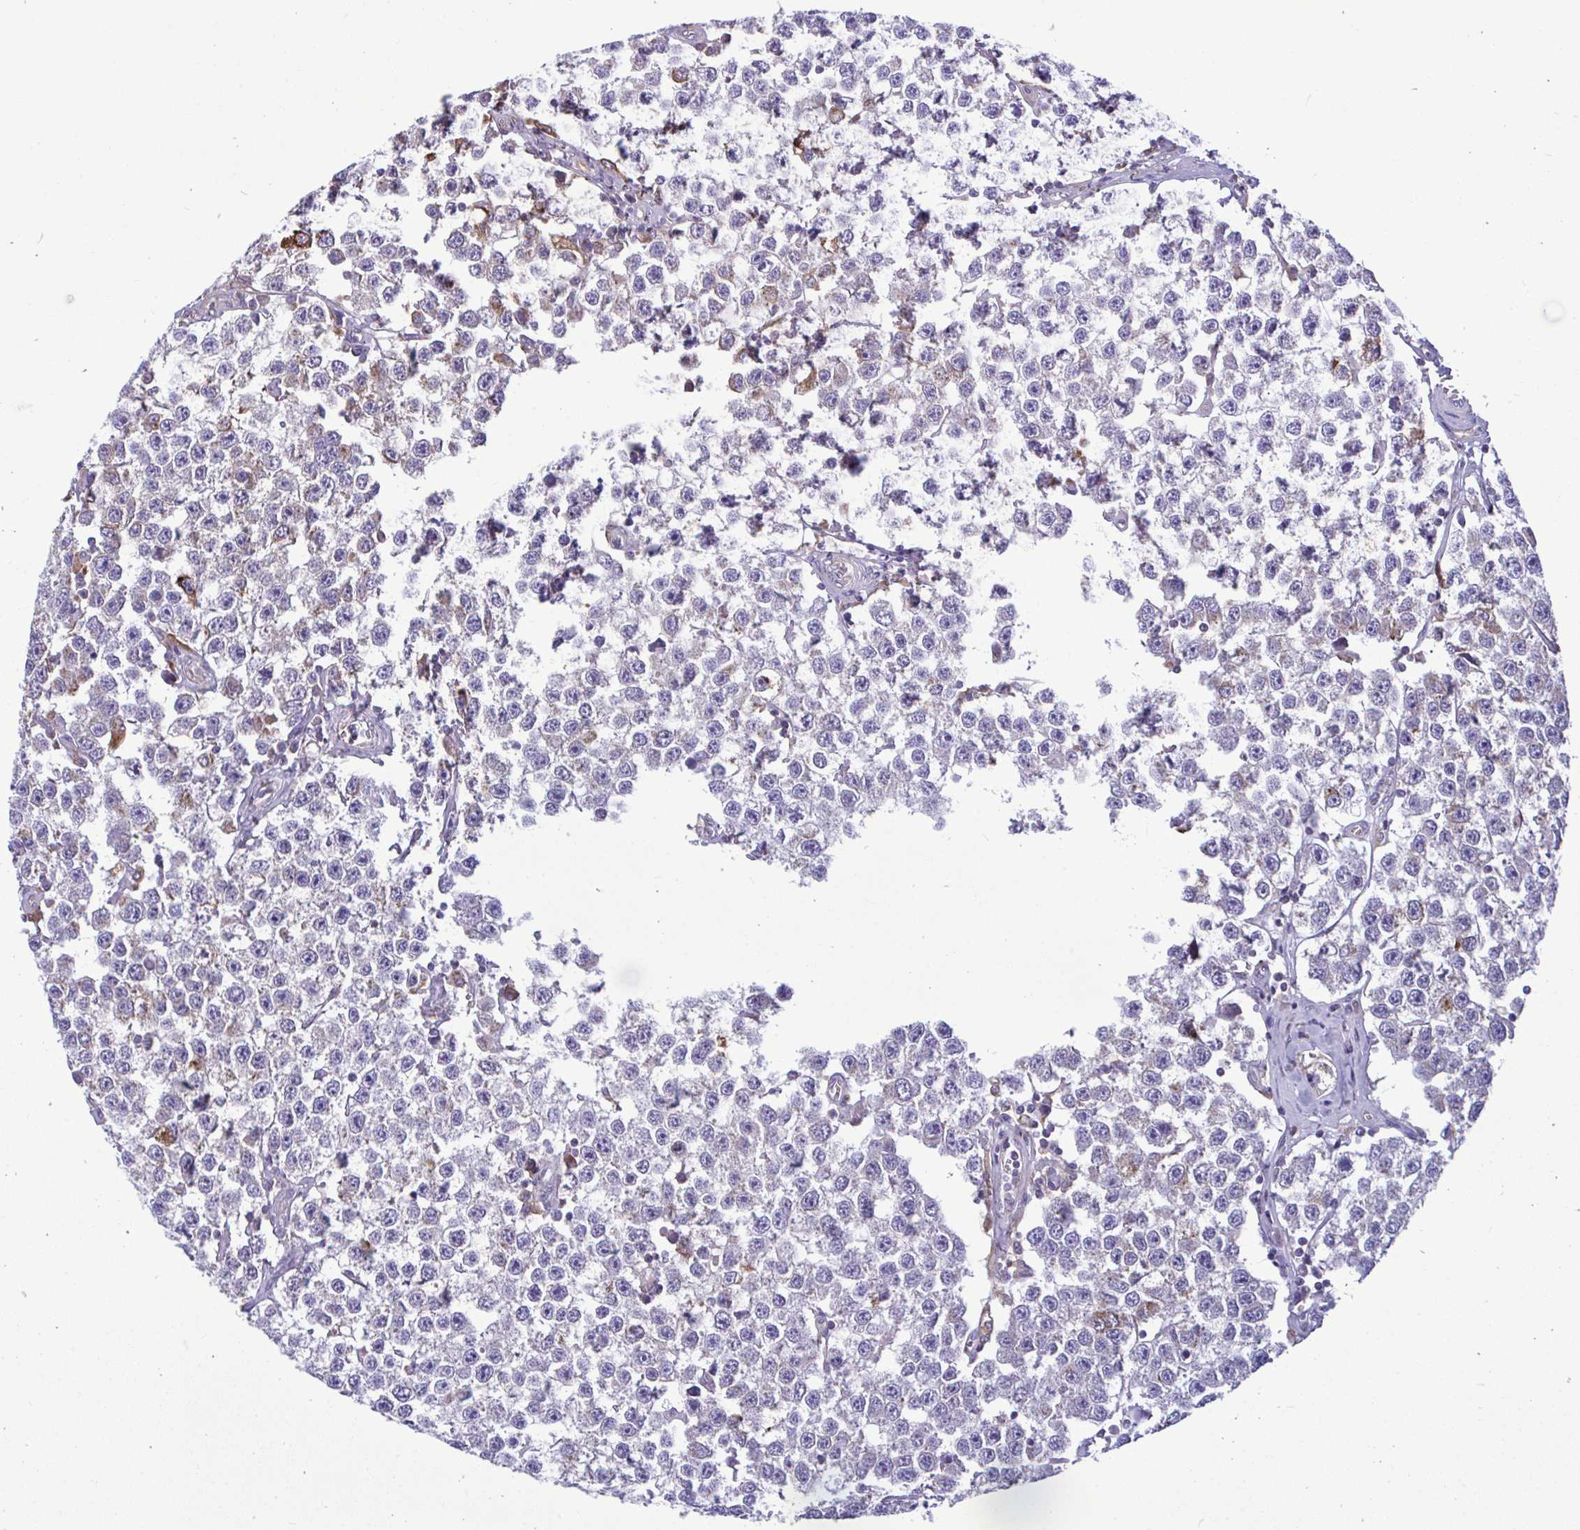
{"staining": {"intensity": "moderate", "quantity": "<25%", "location": "cytoplasmic/membranous"}, "tissue": "testis cancer", "cell_type": "Tumor cells", "image_type": "cancer", "snomed": [{"axis": "morphology", "description": "Seminoma, NOS"}, {"axis": "topography", "description": "Testis"}], "caption": "About <25% of tumor cells in human testis cancer exhibit moderate cytoplasmic/membranous protein expression as visualized by brown immunohistochemical staining.", "gene": "PIGK", "patient": {"sex": "male", "age": 34}}